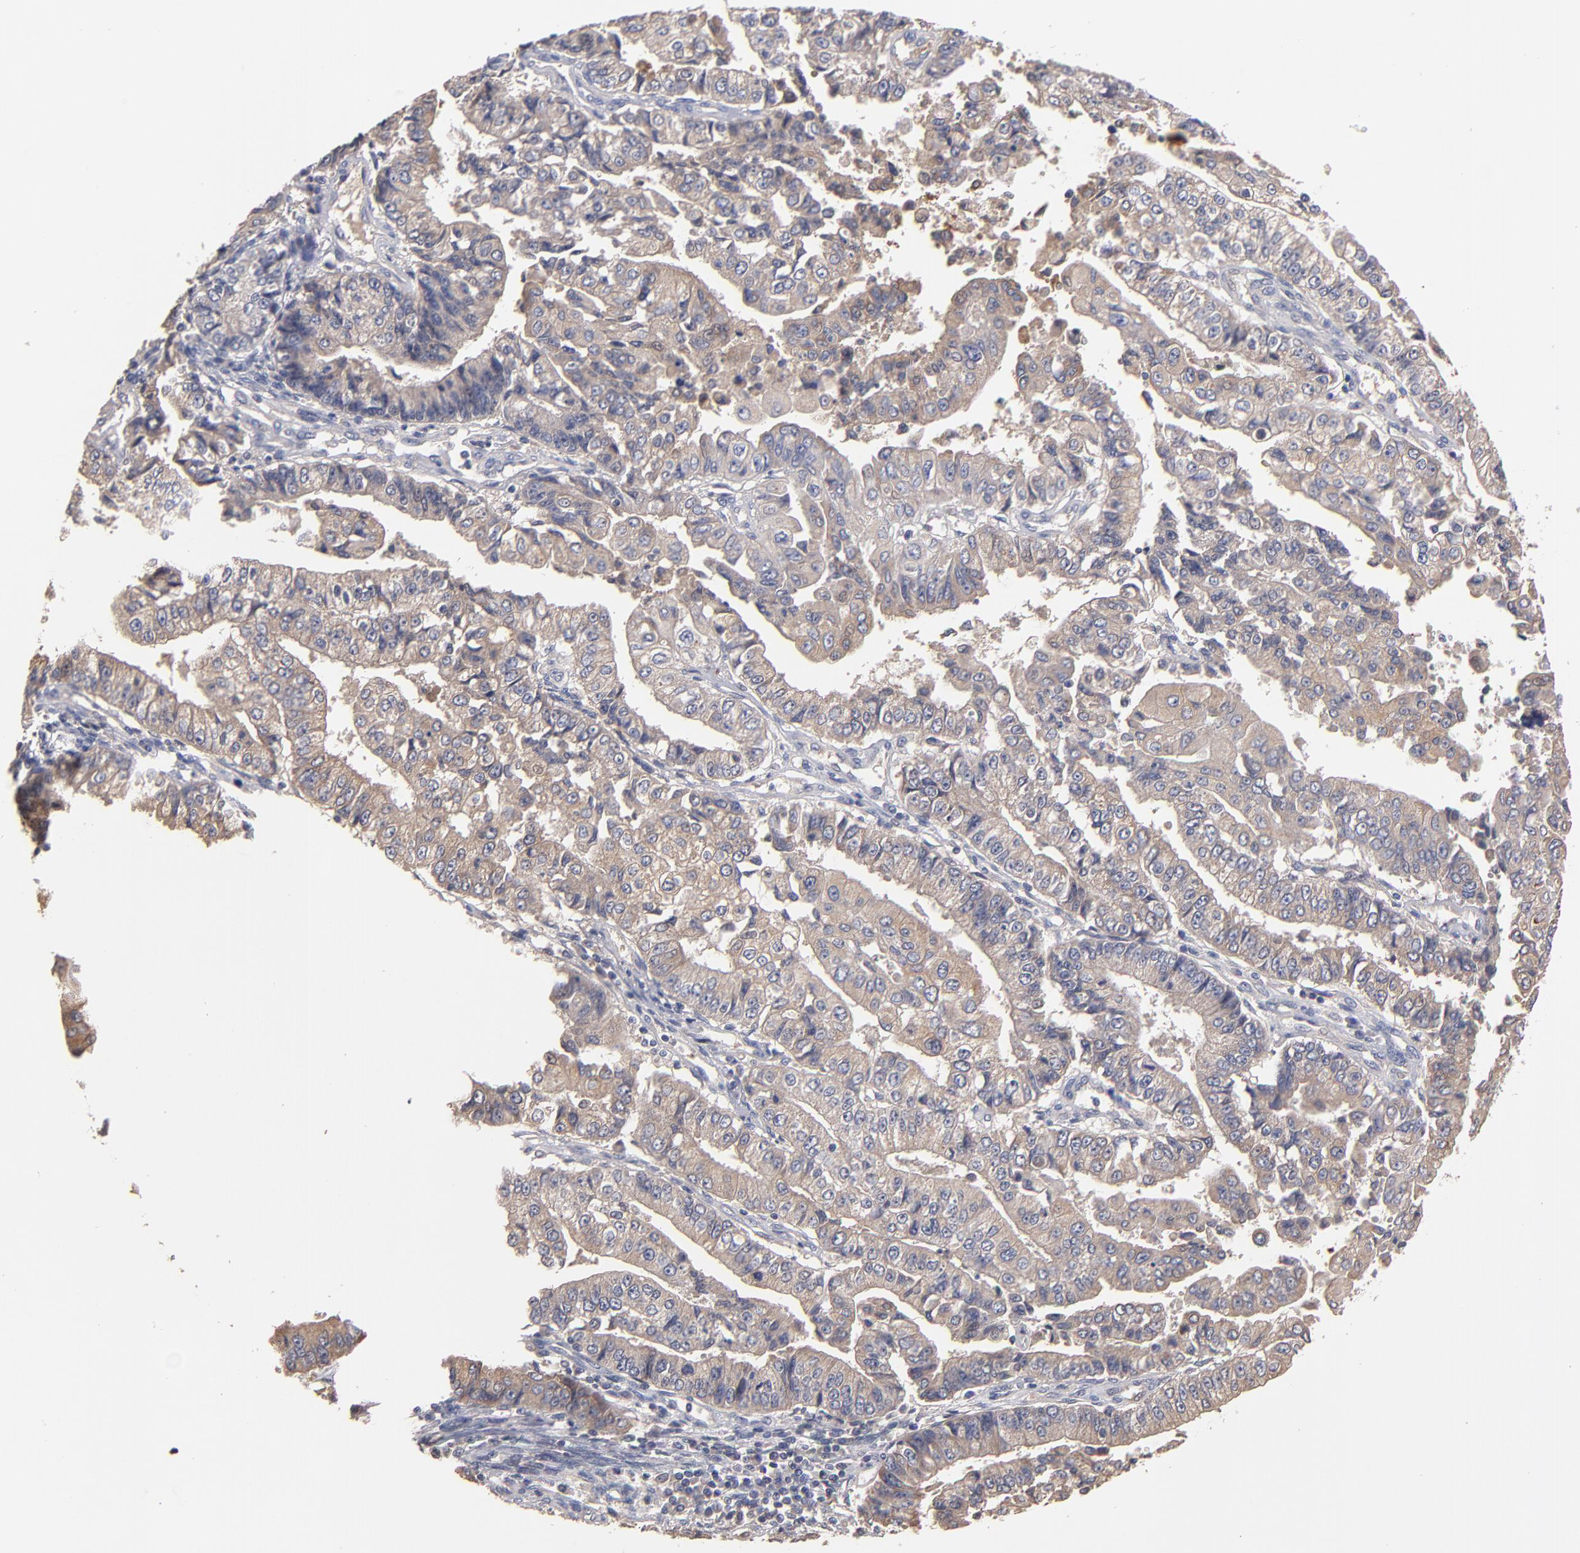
{"staining": {"intensity": "weak", "quantity": ">75%", "location": "cytoplasmic/membranous"}, "tissue": "endometrial cancer", "cell_type": "Tumor cells", "image_type": "cancer", "snomed": [{"axis": "morphology", "description": "Adenocarcinoma, NOS"}, {"axis": "topography", "description": "Endometrium"}], "caption": "A photomicrograph showing weak cytoplasmic/membranous expression in approximately >75% of tumor cells in endometrial cancer (adenocarcinoma), as visualized by brown immunohistochemical staining.", "gene": "DACT1", "patient": {"sex": "female", "age": 75}}